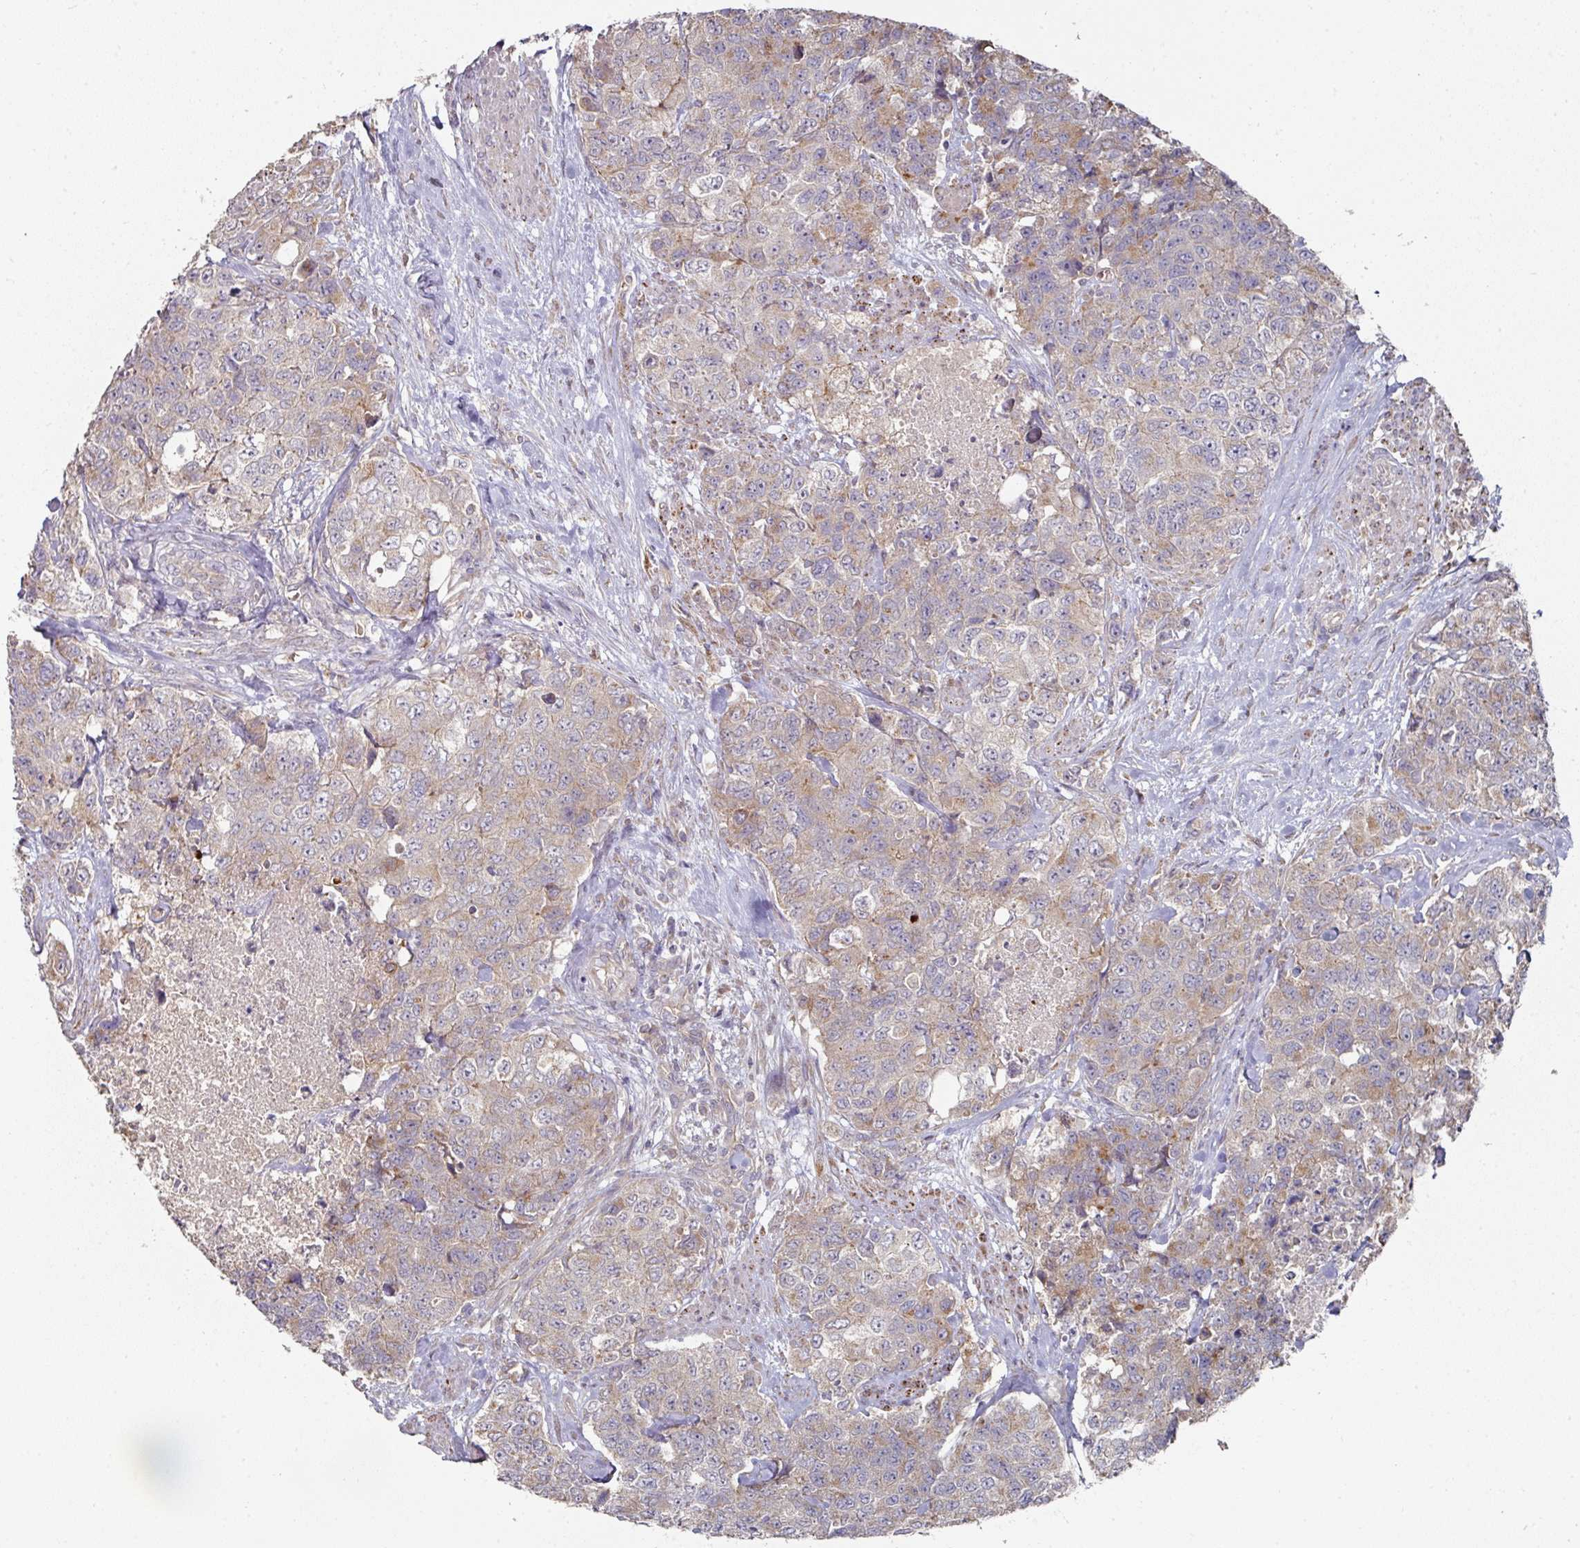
{"staining": {"intensity": "moderate", "quantity": "<25%", "location": "cytoplasmic/membranous"}, "tissue": "urothelial cancer", "cell_type": "Tumor cells", "image_type": "cancer", "snomed": [{"axis": "morphology", "description": "Urothelial carcinoma, High grade"}, {"axis": "topography", "description": "Urinary bladder"}], "caption": "Urothelial carcinoma (high-grade) stained with DAB (3,3'-diaminobenzidine) immunohistochemistry (IHC) exhibits low levels of moderate cytoplasmic/membranous positivity in approximately <25% of tumor cells.", "gene": "DNAJC7", "patient": {"sex": "female", "age": 78}}